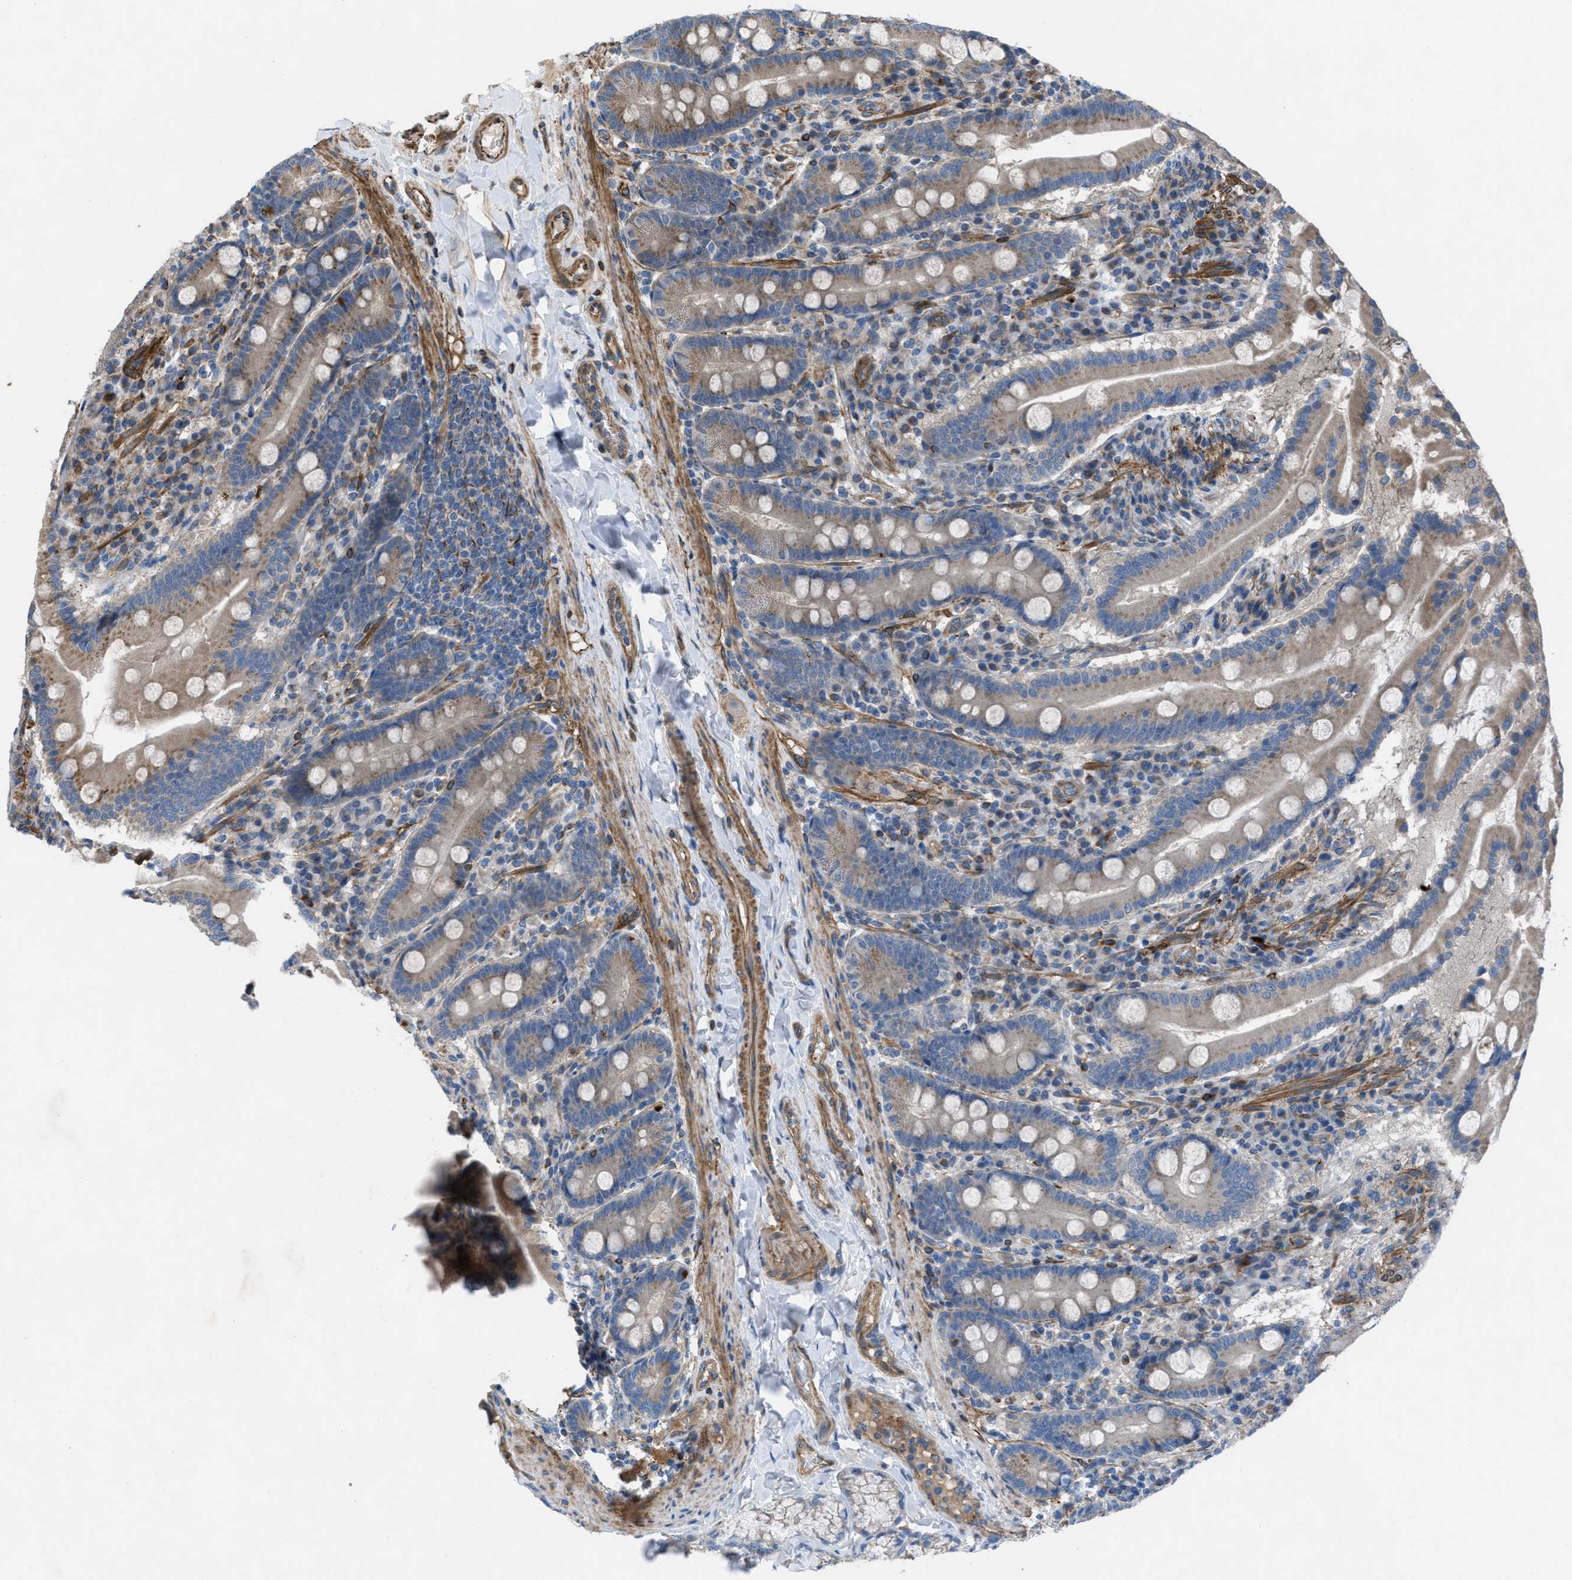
{"staining": {"intensity": "moderate", "quantity": ">75%", "location": "cytoplasmic/membranous"}, "tissue": "duodenum", "cell_type": "Glandular cells", "image_type": "normal", "snomed": [{"axis": "morphology", "description": "Normal tissue, NOS"}, {"axis": "topography", "description": "Duodenum"}], "caption": "Unremarkable duodenum was stained to show a protein in brown. There is medium levels of moderate cytoplasmic/membranous positivity in about >75% of glandular cells. Immunohistochemistry stains the protein in brown and the nuclei are stained blue.", "gene": "SLC6A9", "patient": {"sex": "male", "age": 50}}